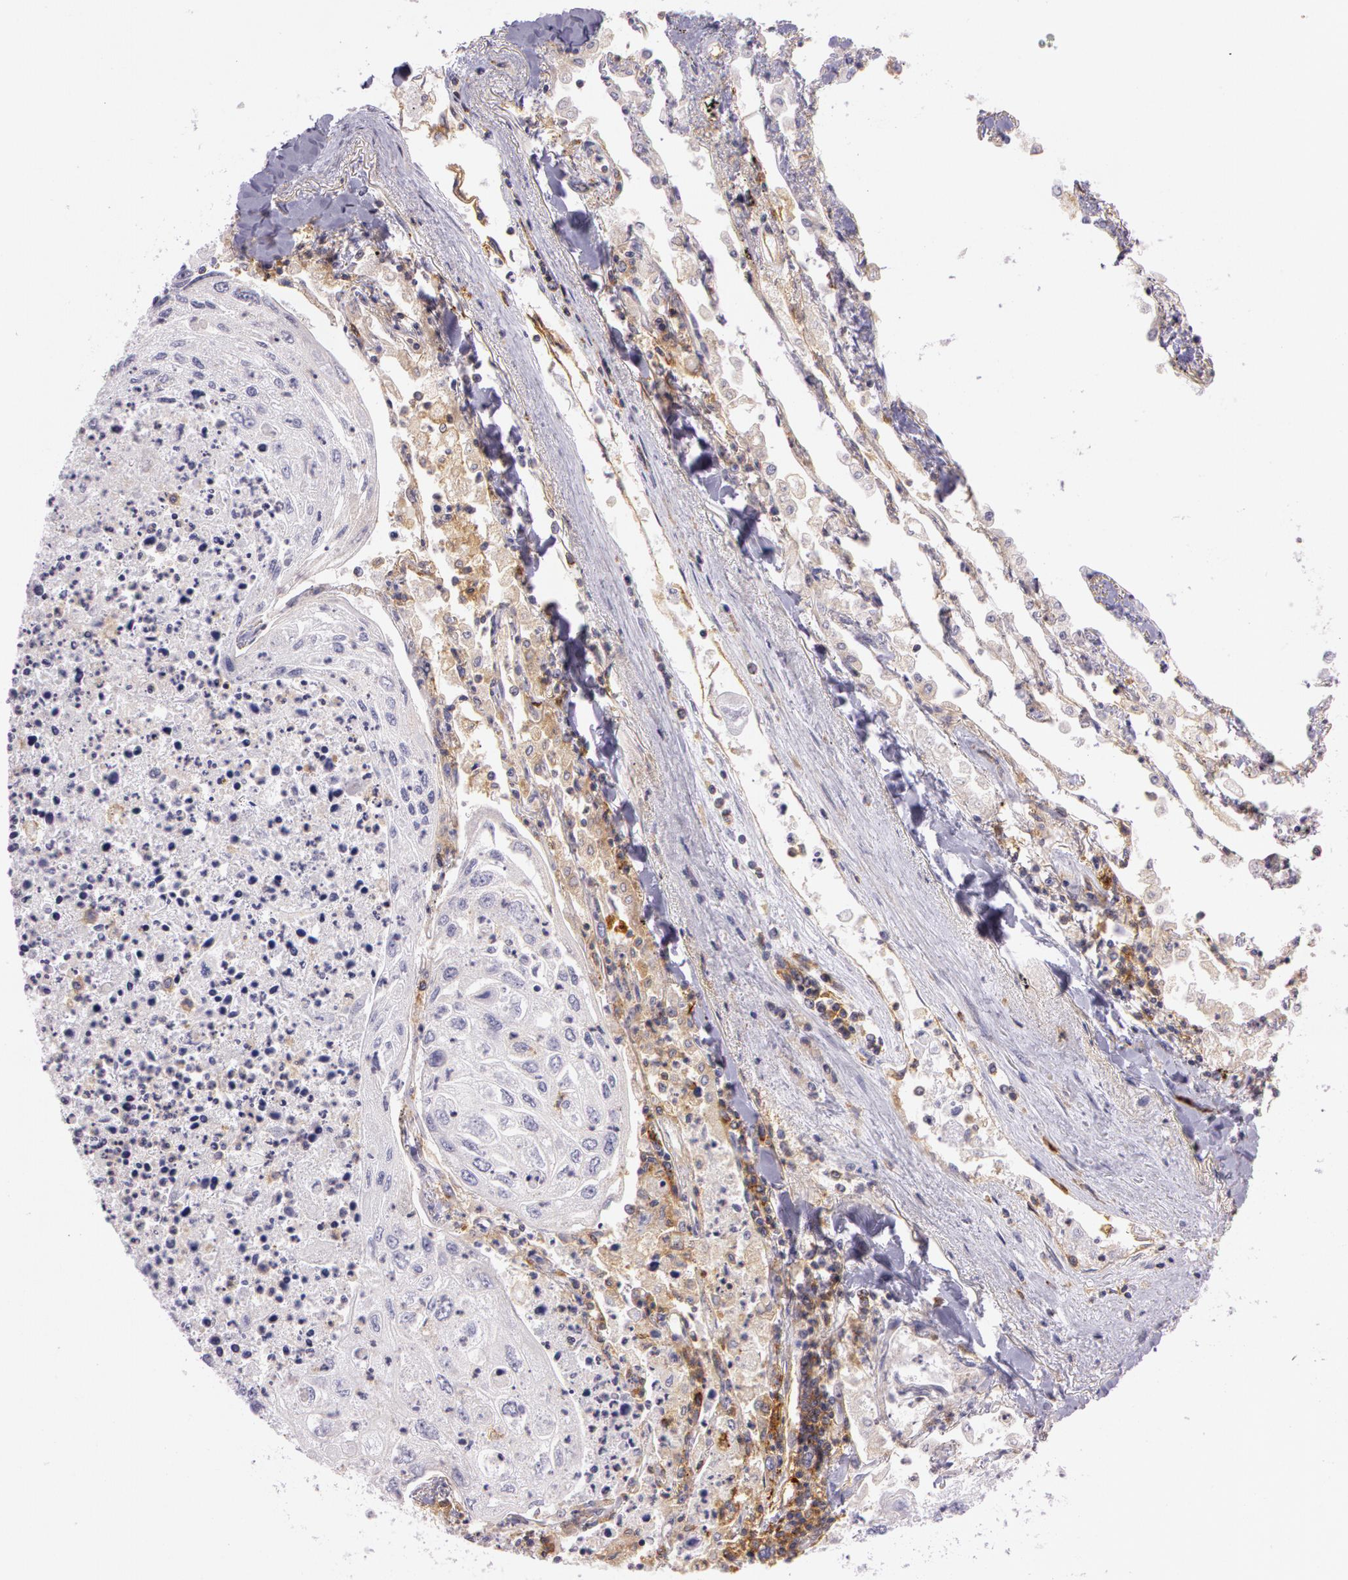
{"staining": {"intensity": "negative", "quantity": "none", "location": "none"}, "tissue": "lung cancer", "cell_type": "Tumor cells", "image_type": "cancer", "snomed": [{"axis": "morphology", "description": "Squamous cell carcinoma, NOS"}, {"axis": "topography", "description": "Lung"}], "caption": "IHC photomicrograph of neoplastic tissue: human lung cancer (squamous cell carcinoma) stained with DAB (3,3'-diaminobenzidine) shows no significant protein expression in tumor cells.", "gene": "LY75", "patient": {"sex": "male", "age": 75}}